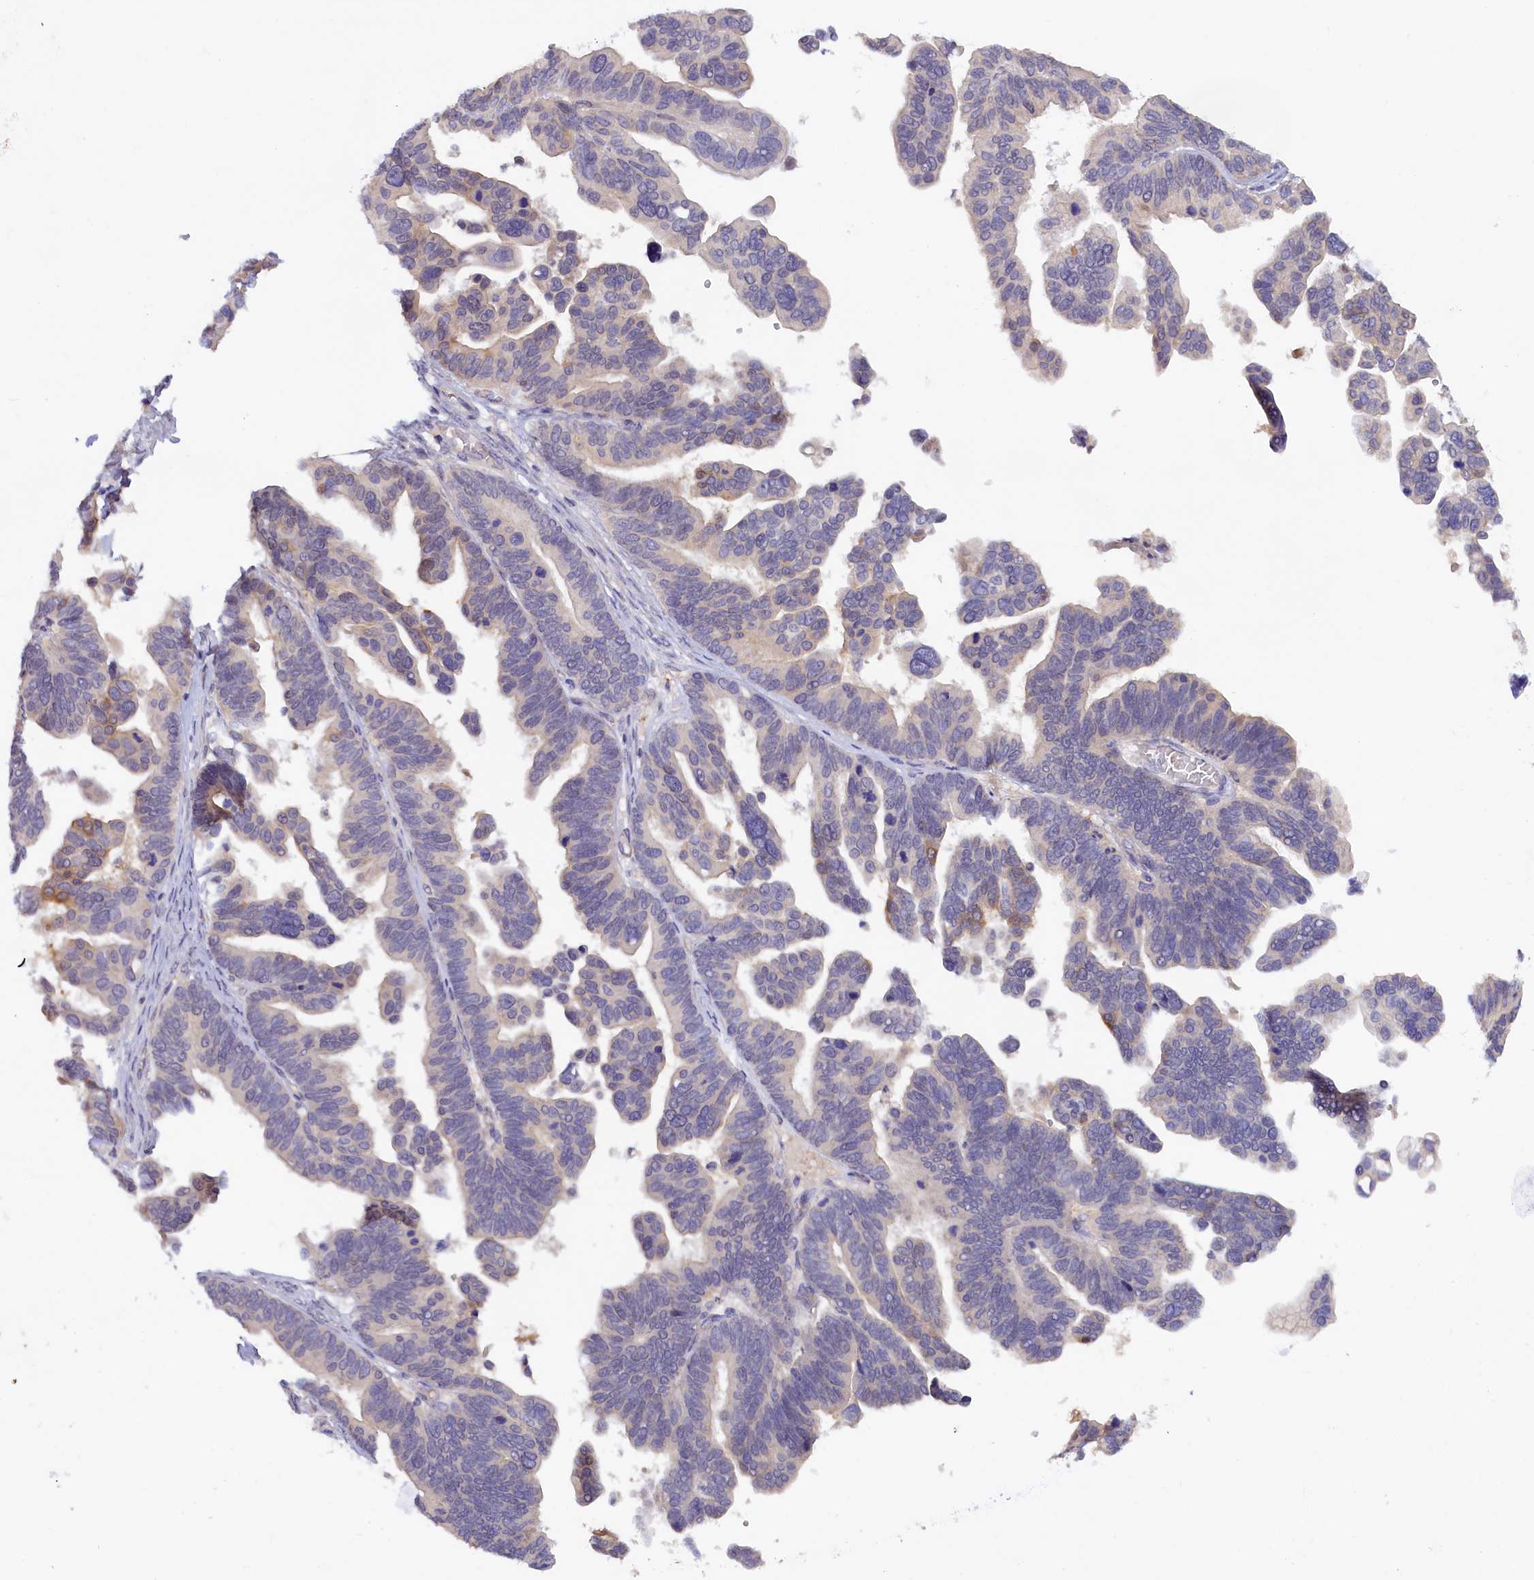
{"staining": {"intensity": "negative", "quantity": "none", "location": "none"}, "tissue": "ovarian cancer", "cell_type": "Tumor cells", "image_type": "cancer", "snomed": [{"axis": "morphology", "description": "Cystadenocarcinoma, serous, NOS"}, {"axis": "topography", "description": "Ovary"}], "caption": "High magnification brightfield microscopy of ovarian serous cystadenocarcinoma stained with DAB (3,3'-diaminobenzidine) (brown) and counterstained with hematoxylin (blue): tumor cells show no significant expression.", "gene": "ZSWIM4", "patient": {"sex": "female", "age": 56}}